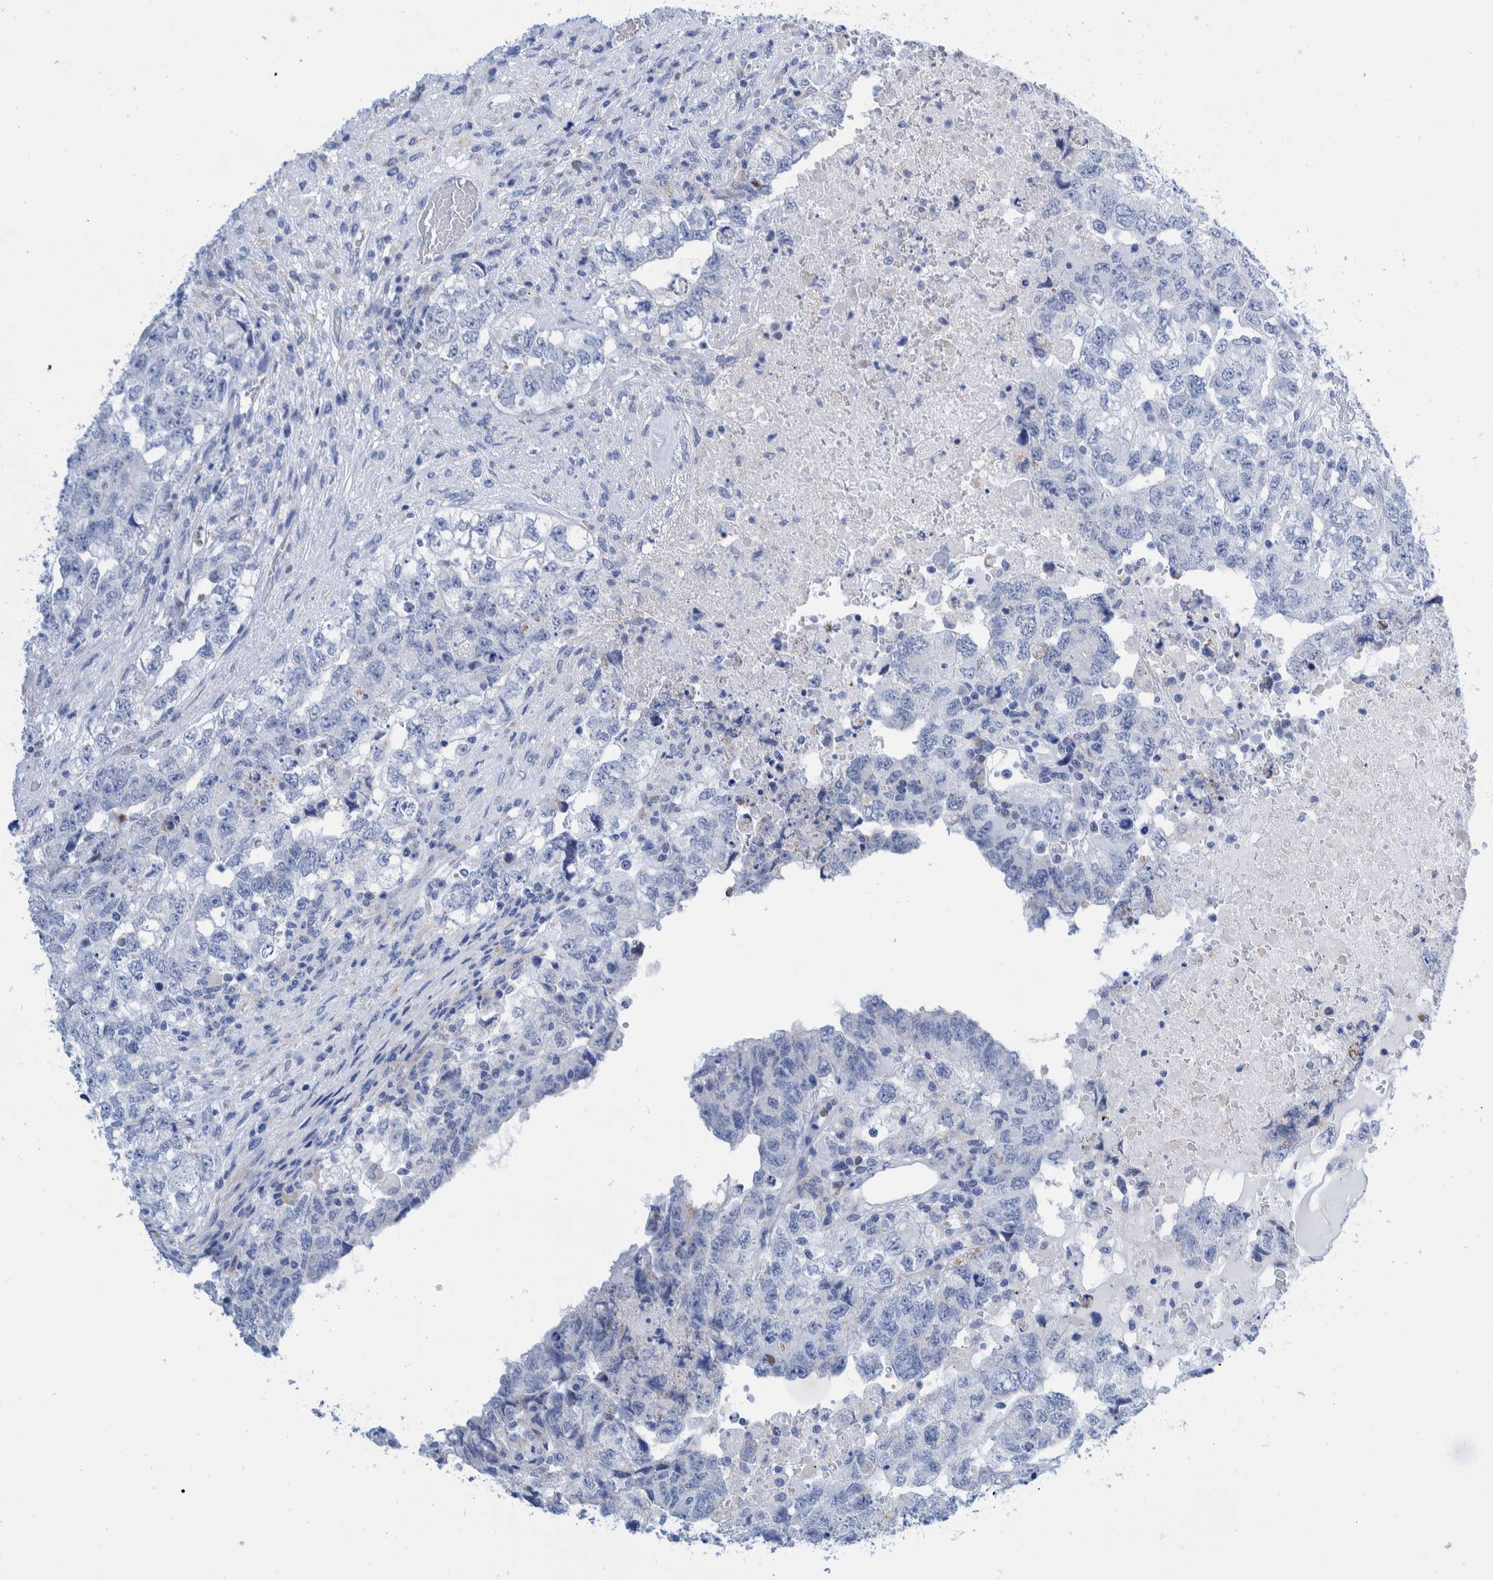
{"staining": {"intensity": "negative", "quantity": "none", "location": "none"}, "tissue": "testis cancer", "cell_type": "Tumor cells", "image_type": "cancer", "snomed": [{"axis": "morphology", "description": "Carcinoma, Embryonal, NOS"}, {"axis": "topography", "description": "Testis"}], "caption": "Immunohistochemical staining of human testis cancer shows no significant positivity in tumor cells.", "gene": "KRT14", "patient": {"sex": "male", "age": 36}}